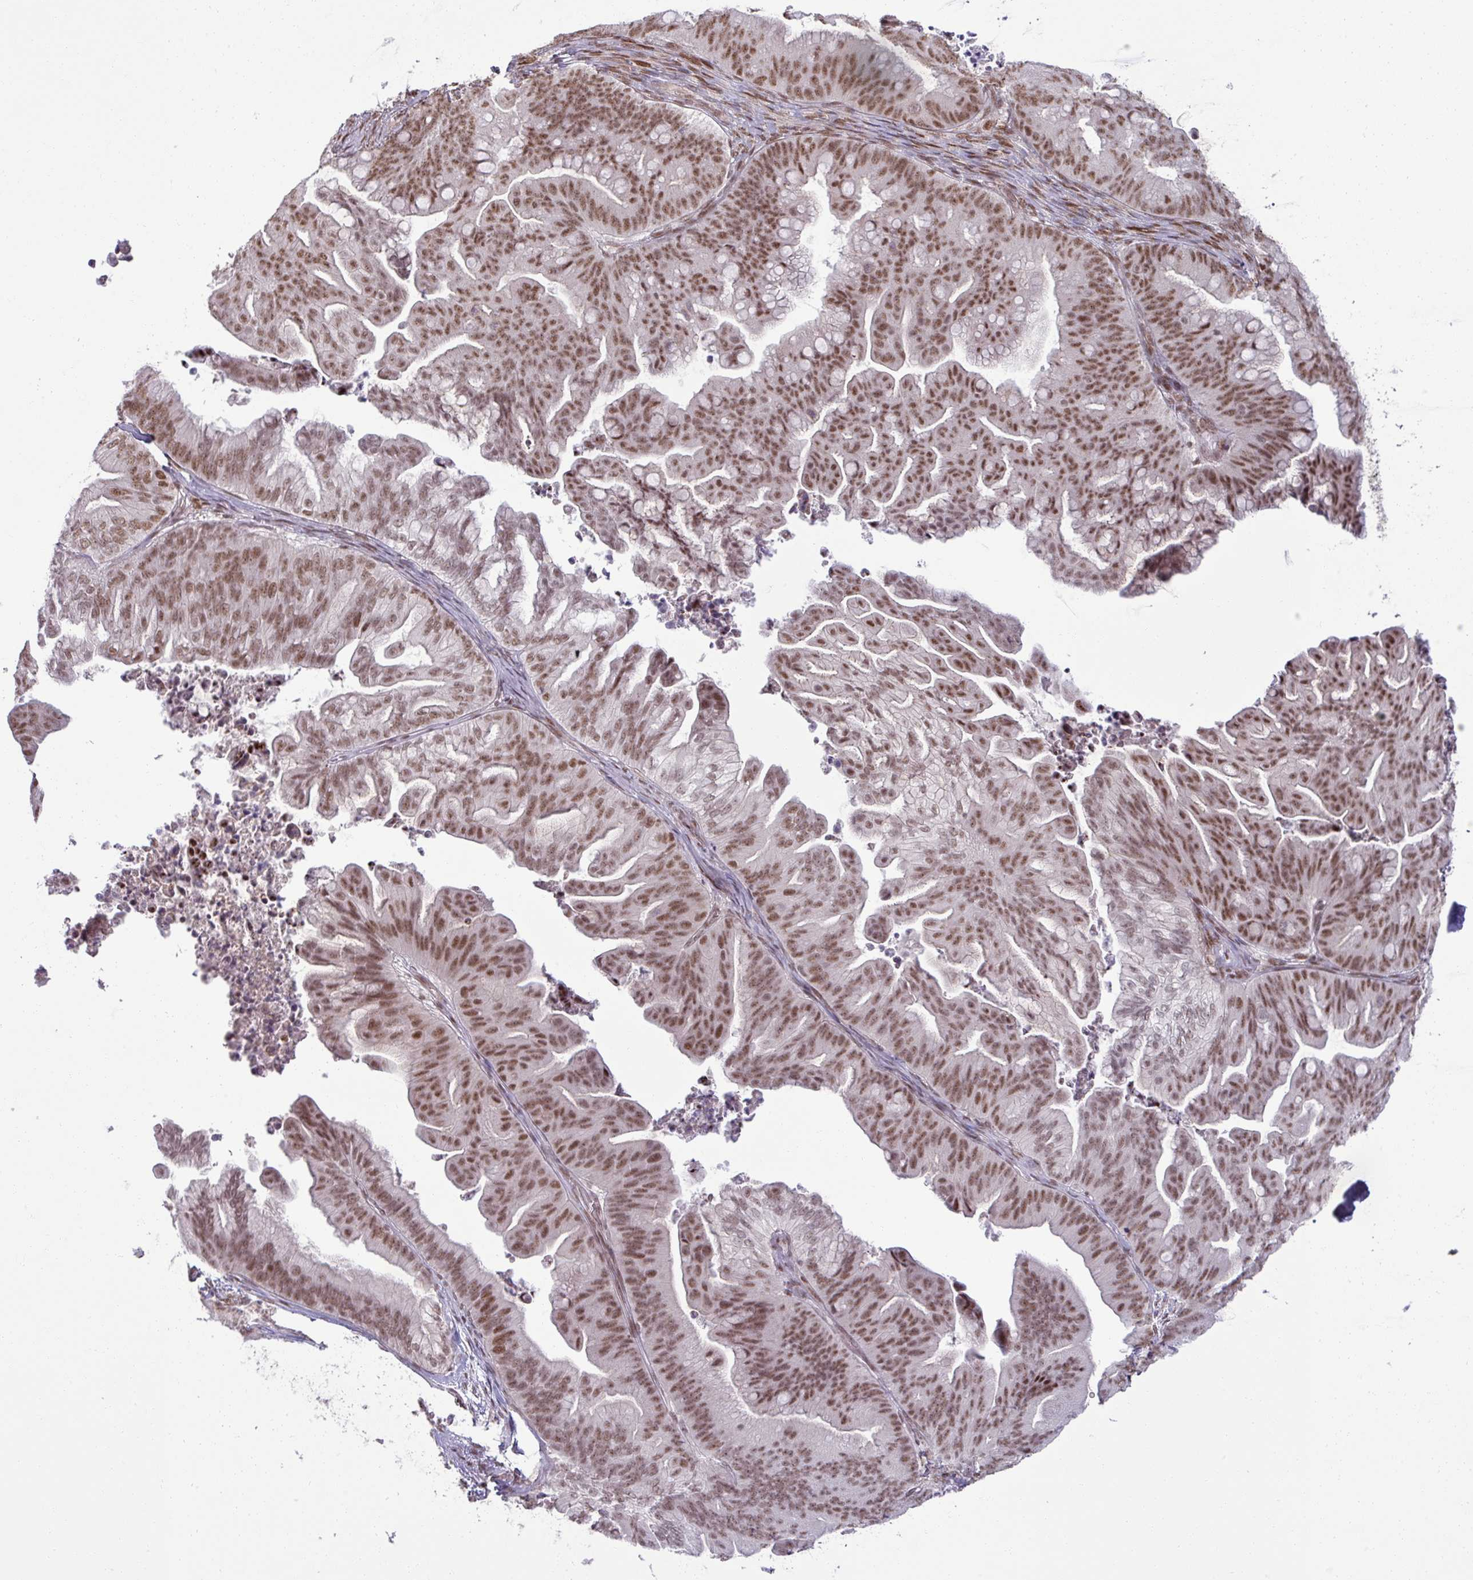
{"staining": {"intensity": "moderate", "quantity": ">75%", "location": "nuclear"}, "tissue": "ovarian cancer", "cell_type": "Tumor cells", "image_type": "cancer", "snomed": [{"axis": "morphology", "description": "Cystadenocarcinoma, mucinous, NOS"}, {"axis": "topography", "description": "Ovary"}], "caption": "Tumor cells show medium levels of moderate nuclear positivity in approximately >75% of cells in ovarian cancer.", "gene": "PTPN20", "patient": {"sex": "female", "age": 67}}